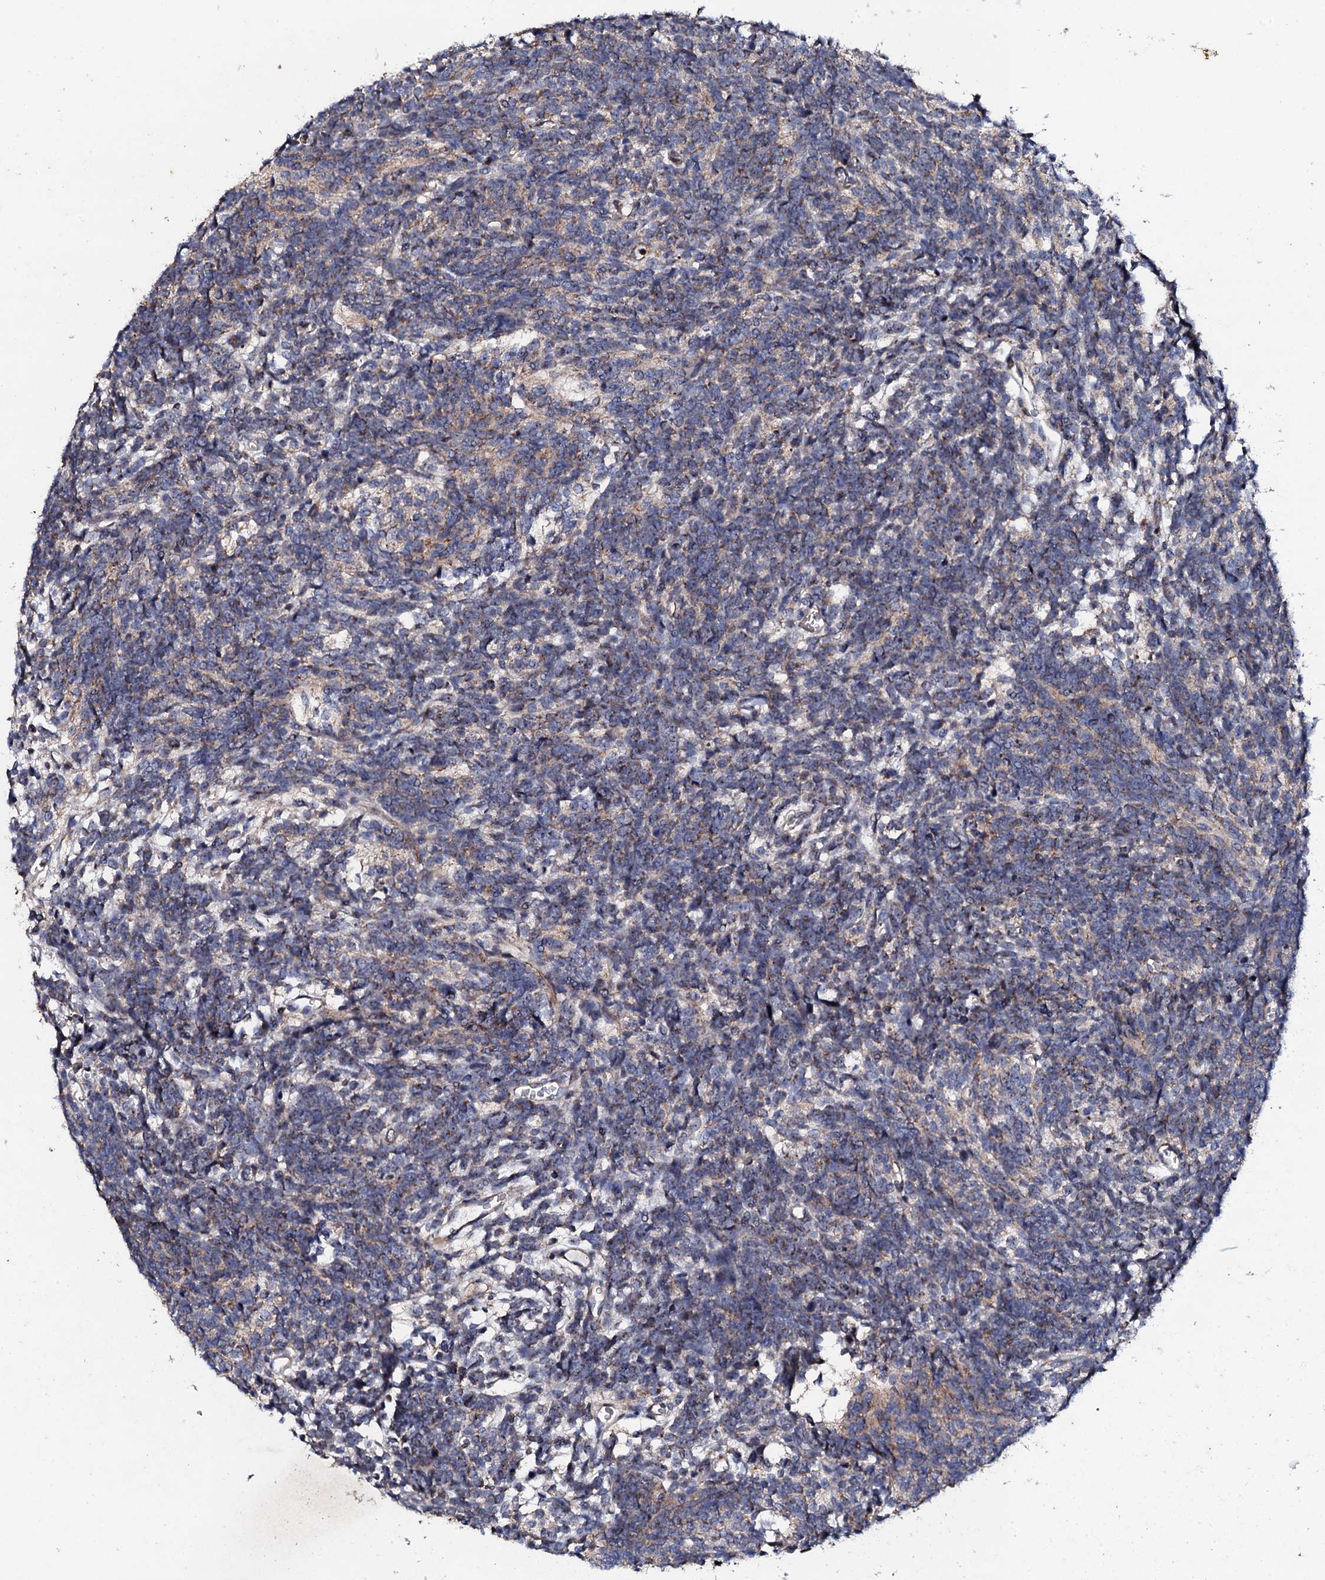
{"staining": {"intensity": "weak", "quantity": "<25%", "location": "cytoplasmic/membranous"}, "tissue": "glioma", "cell_type": "Tumor cells", "image_type": "cancer", "snomed": [{"axis": "morphology", "description": "Glioma, malignant, Low grade"}, {"axis": "topography", "description": "Brain"}], "caption": "Immunohistochemistry of glioma shows no expression in tumor cells.", "gene": "GTPBP4", "patient": {"sex": "female", "age": 1}}